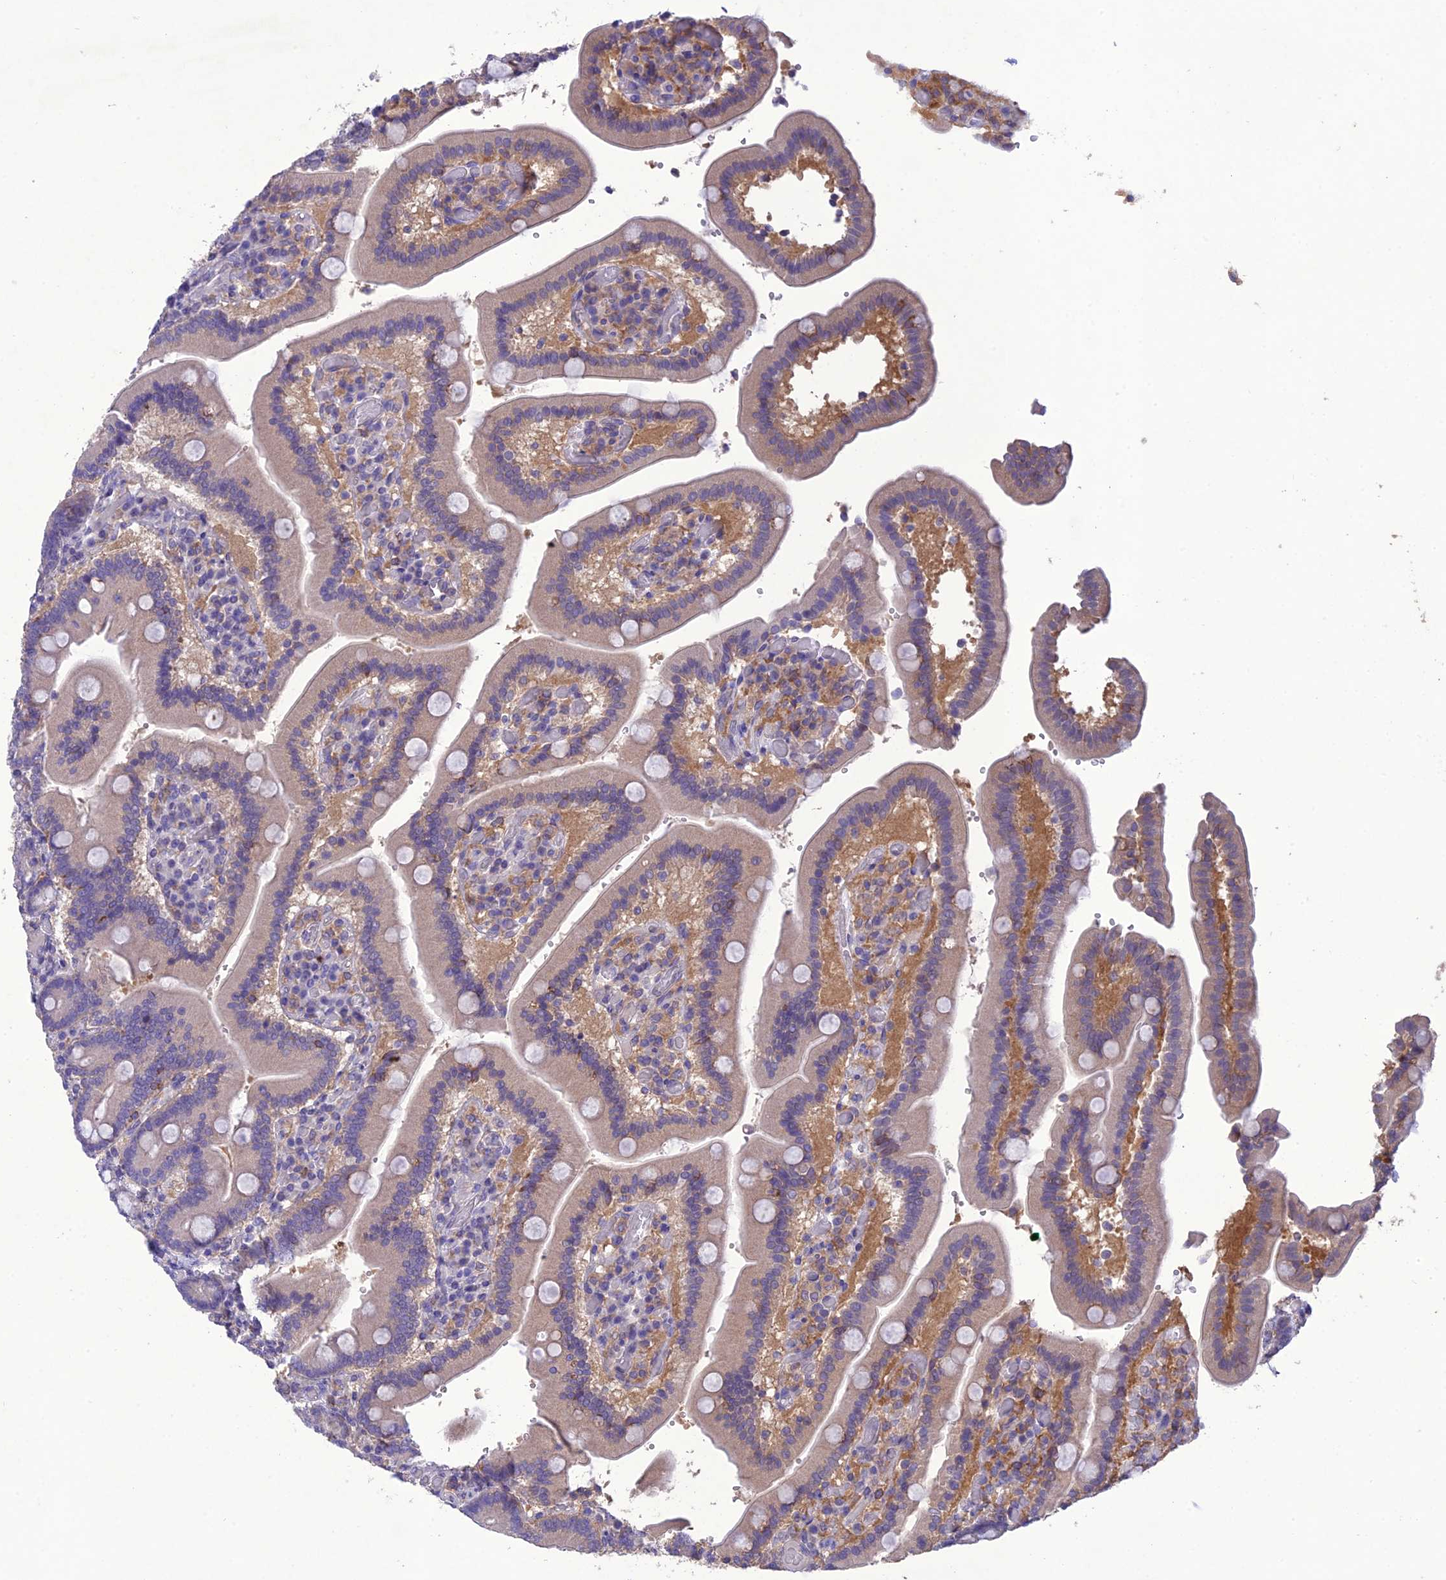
{"staining": {"intensity": "moderate", "quantity": "<25%", "location": "cytoplasmic/membranous"}, "tissue": "duodenum", "cell_type": "Glandular cells", "image_type": "normal", "snomed": [{"axis": "morphology", "description": "Normal tissue, NOS"}, {"axis": "topography", "description": "Duodenum"}], "caption": "IHC image of benign duodenum: duodenum stained using immunohistochemistry (IHC) shows low levels of moderate protein expression localized specifically in the cytoplasmic/membranous of glandular cells, appearing as a cytoplasmic/membranous brown color.", "gene": "SNX24", "patient": {"sex": "female", "age": 62}}